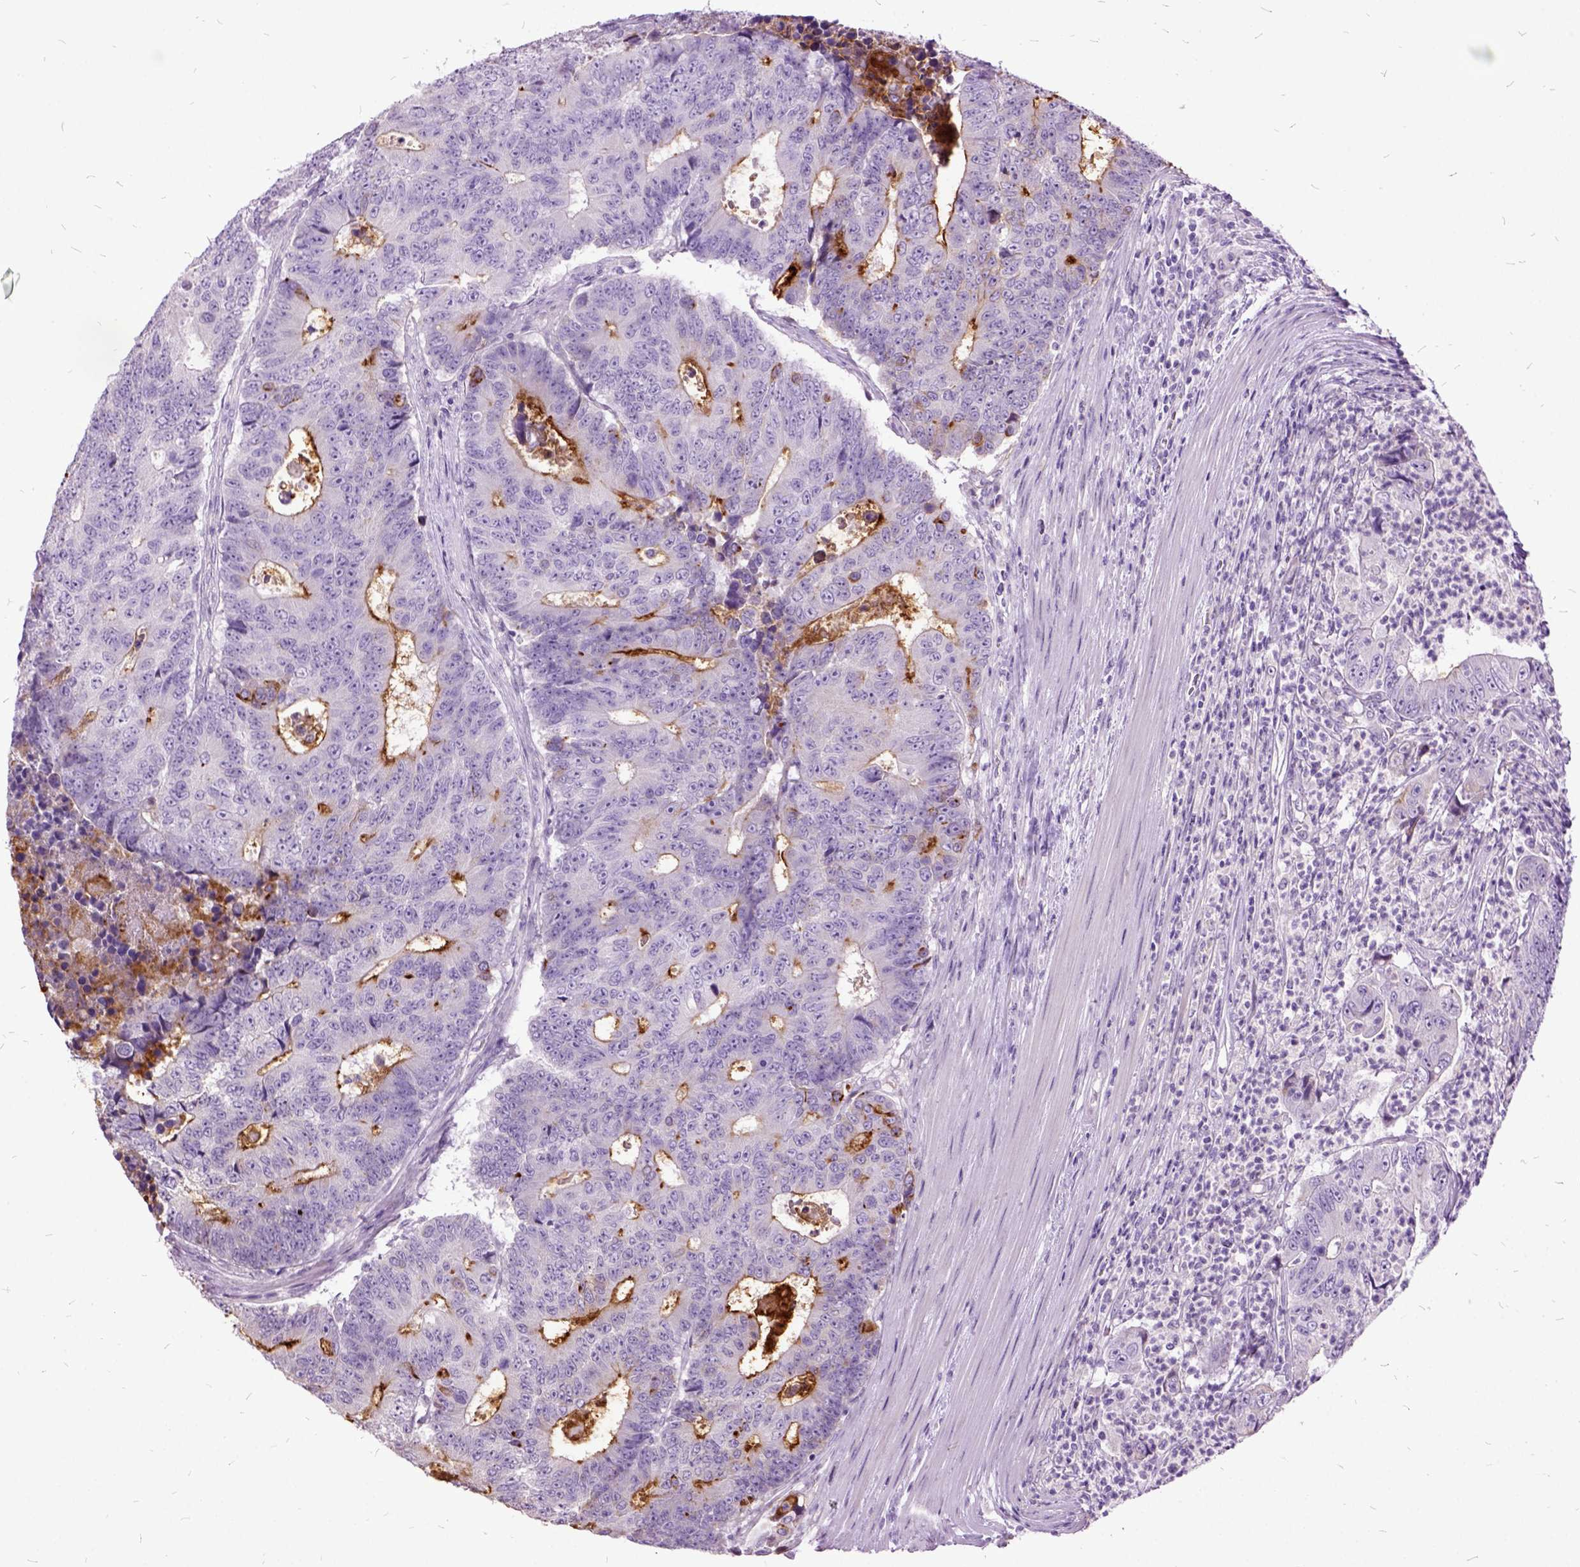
{"staining": {"intensity": "strong", "quantity": "<25%", "location": "cytoplasmic/membranous"}, "tissue": "colorectal cancer", "cell_type": "Tumor cells", "image_type": "cancer", "snomed": [{"axis": "morphology", "description": "Adenocarcinoma, NOS"}, {"axis": "topography", "description": "Colon"}], "caption": "A medium amount of strong cytoplasmic/membranous positivity is present in about <25% of tumor cells in colorectal cancer tissue. Nuclei are stained in blue.", "gene": "MME", "patient": {"sex": "female", "age": 48}}